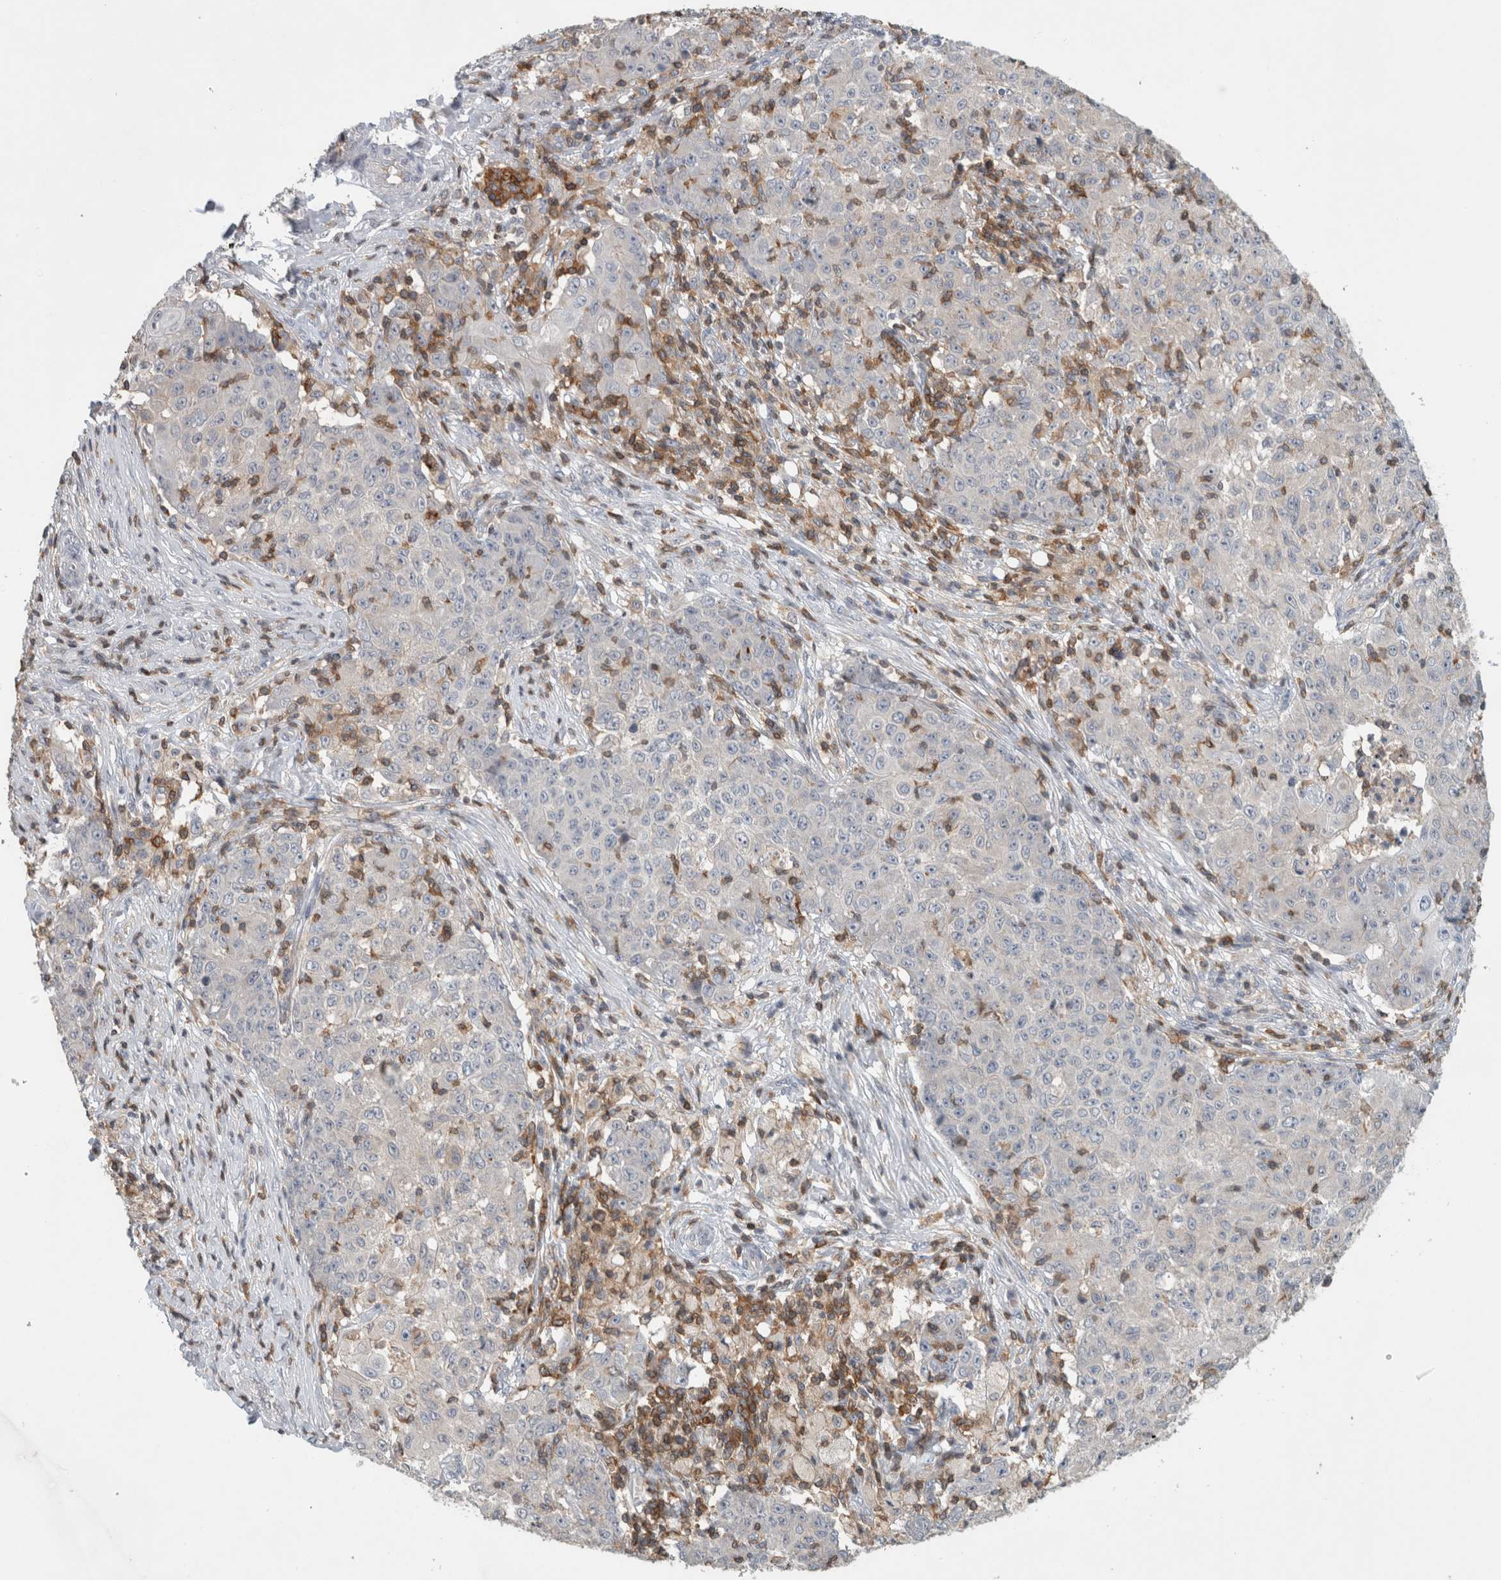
{"staining": {"intensity": "negative", "quantity": "none", "location": "none"}, "tissue": "ovarian cancer", "cell_type": "Tumor cells", "image_type": "cancer", "snomed": [{"axis": "morphology", "description": "Carcinoma, endometroid"}, {"axis": "topography", "description": "Ovary"}], "caption": "A histopathology image of human ovarian cancer is negative for staining in tumor cells. Nuclei are stained in blue.", "gene": "GFRA2", "patient": {"sex": "female", "age": 42}}